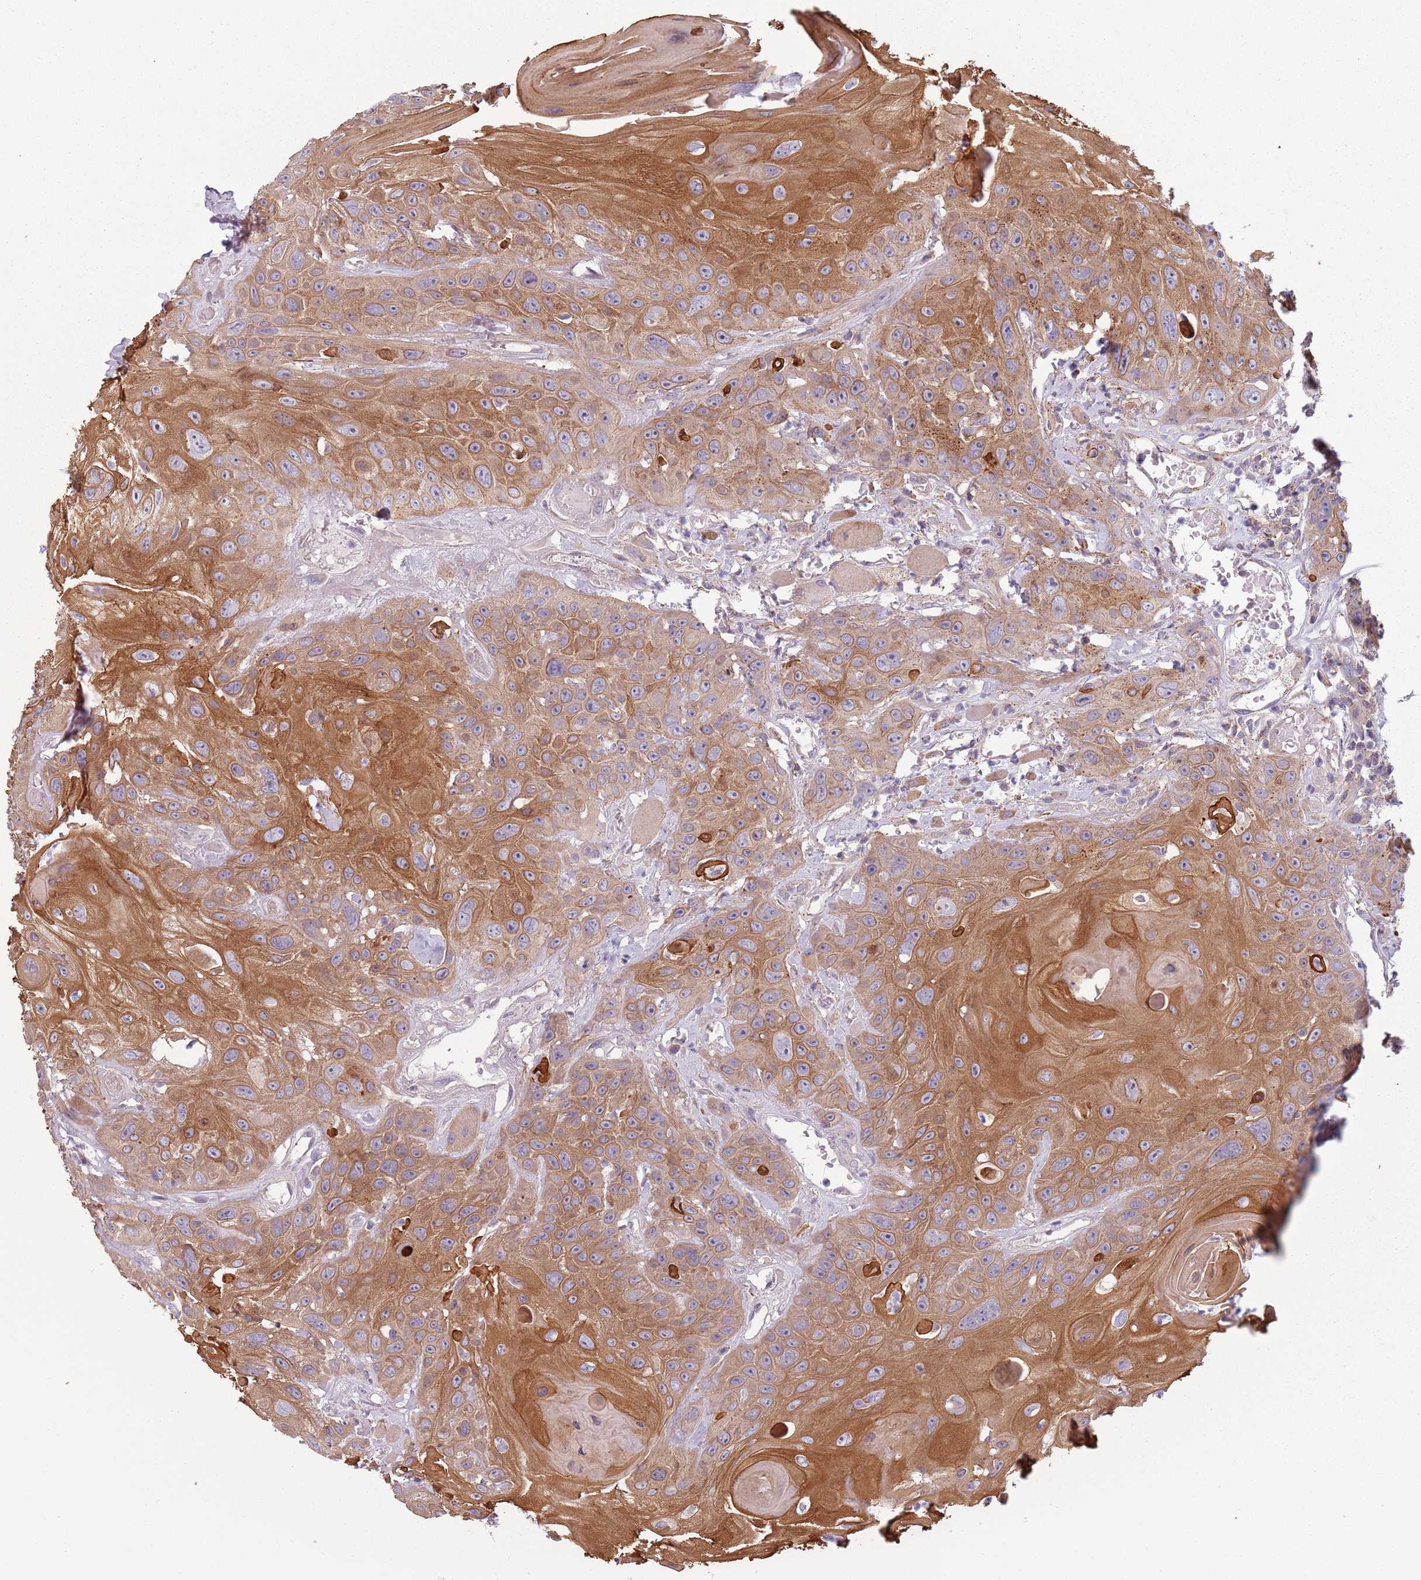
{"staining": {"intensity": "moderate", "quantity": ">75%", "location": "cytoplasmic/membranous"}, "tissue": "head and neck cancer", "cell_type": "Tumor cells", "image_type": "cancer", "snomed": [{"axis": "morphology", "description": "Squamous cell carcinoma, NOS"}, {"axis": "topography", "description": "Head-Neck"}], "caption": "Immunohistochemistry (DAB (3,3'-diaminobenzidine)) staining of human squamous cell carcinoma (head and neck) demonstrates moderate cytoplasmic/membranous protein positivity in approximately >75% of tumor cells. Immunohistochemistry (ihc) stains the protein of interest in brown and the nuclei are stained blue.", "gene": "TLCD2", "patient": {"sex": "female", "age": 59}}